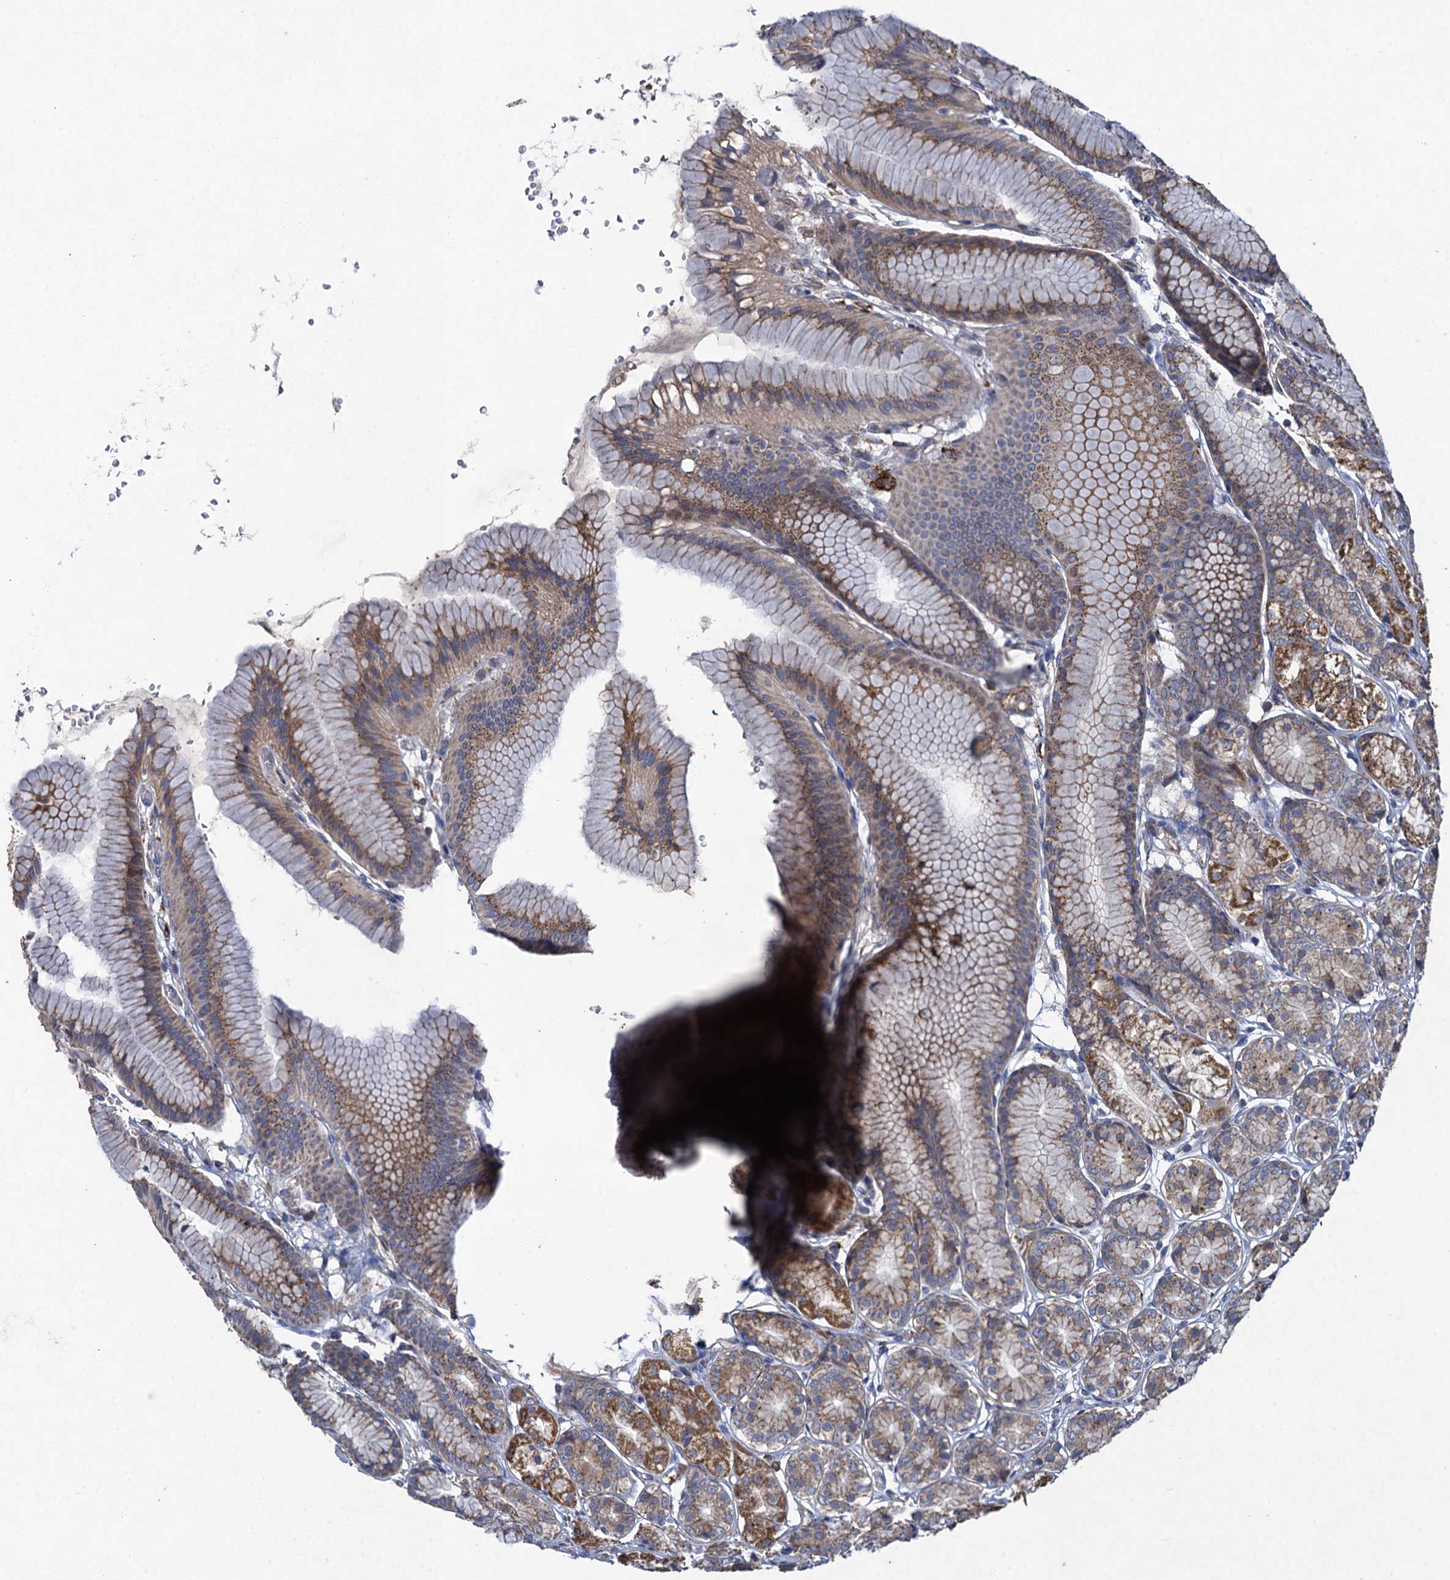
{"staining": {"intensity": "moderate", "quantity": "25%-75%", "location": "cytoplasmic/membranous"}, "tissue": "stomach", "cell_type": "Glandular cells", "image_type": "normal", "snomed": [{"axis": "morphology", "description": "Normal tissue, NOS"}, {"axis": "morphology", "description": "Adenocarcinoma, NOS"}, {"axis": "morphology", "description": "Adenocarcinoma, High grade"}, {"axis": "topography", "description": "Stomach, upper"}, {"axis": "topography", "description": "Stomach"}], "caption": "Immunohistochemistry (DAB) staining of benign human stomach exhibits moderate cytoplasmic/membranous protein expression in about 25%-75% of glandular cells.", "gene": "TXNDC11", "patient": {"sex": "female", "age": 65}}